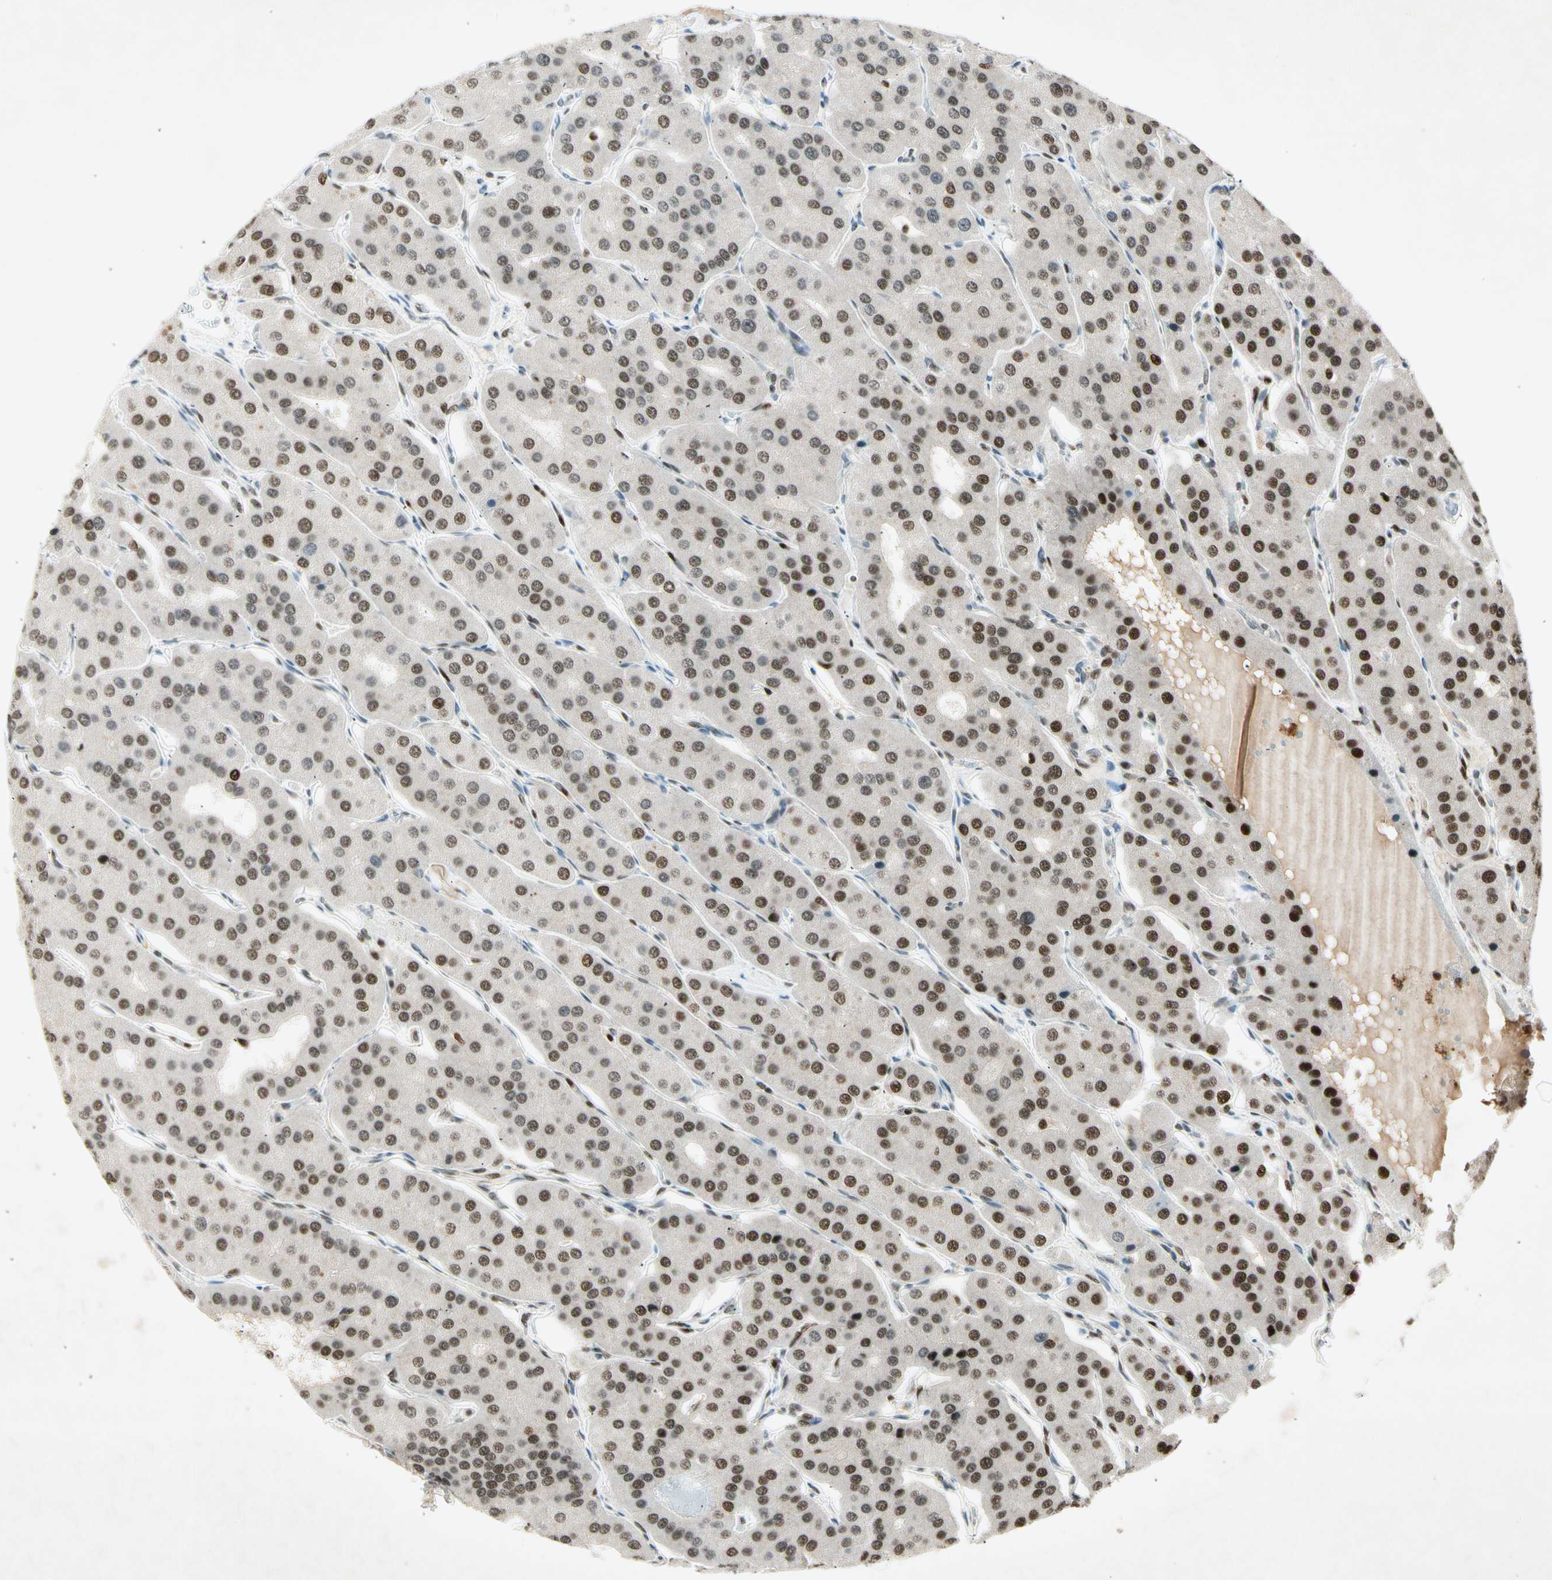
{"staining": {"intensity": "strong", "quantity": ">75%", "location": "nuclear"}, "tissue": "parathyroid gland", "cell_type": "Glandular cells", "image_type": "normal", "snomed": [{"axis": "morphology", "description": "Normal tissue, NOS"}, {"axis": "morphology", "description": "Adenoma, NOS"}, {"axis": "topography", "description": "Parathyroid gland"}], "caption": "A histopathology image of parathyroid gland stained for a protein displays strong nuclear brown staining in glandular cells. The staining was performed using DAB (3,3'-diaminobenzidine), with brown indicating positive protein expression. Nuclei are stained blue with hematoxylin.", "gene": "RNF43", "patient": {"sex": "female", "age": 86}}